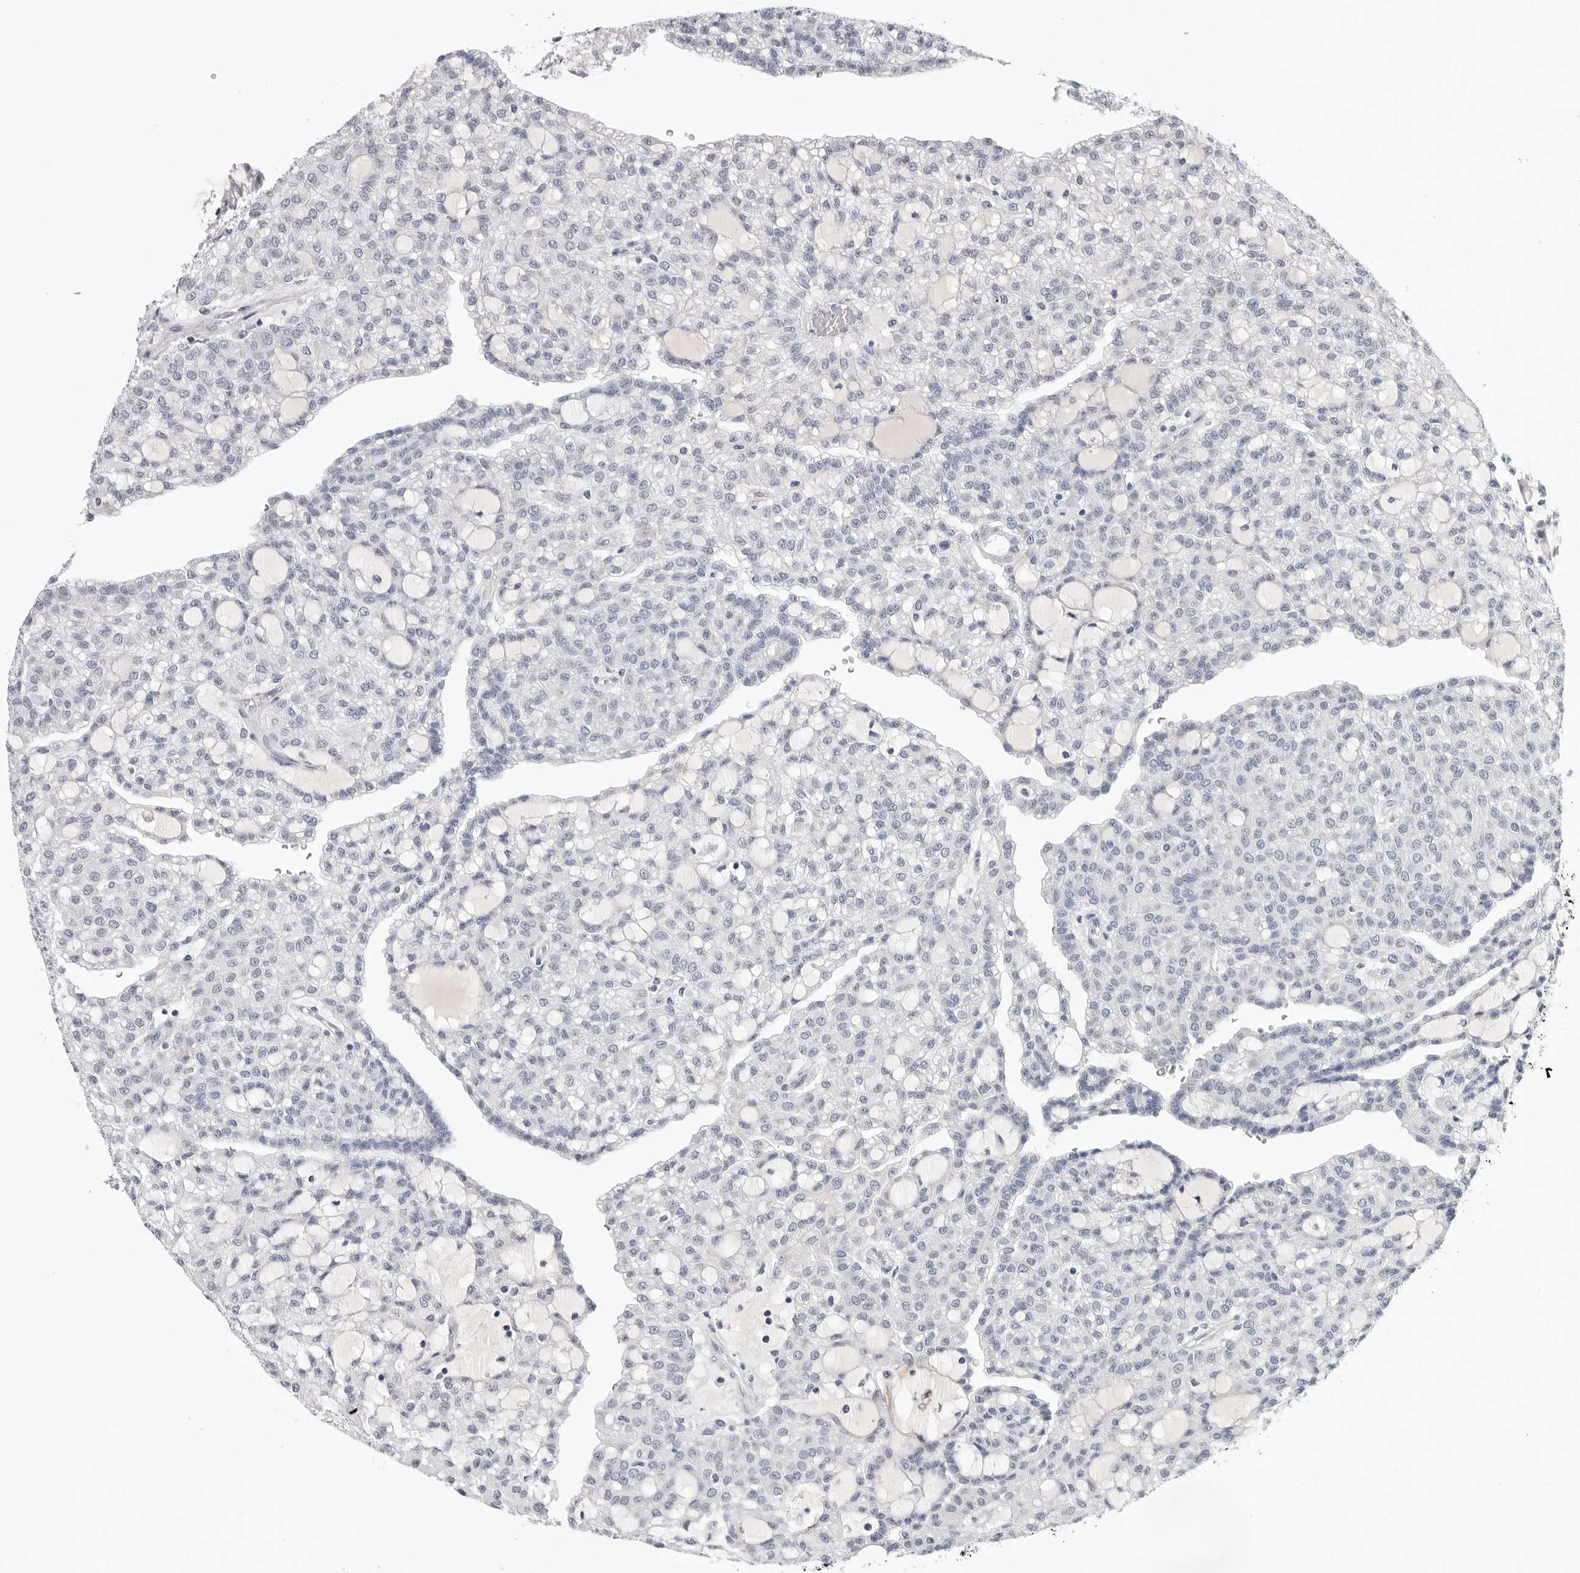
{"staining": {"intensity": "negative", "quantity": "none", "location": "none"}, "tissue": "renal cancer", "cell_type": "Tumor cells", "image_type": "cancer", "snomed": [{"axis": "morphology", "description": "Adenocarcinoma, NOS"}, {"axis": "topography", "description": "Kidney"}], "caption": "Tumor cells are negative for brown protein staining in renal cancer.", "gene": "ZNF502", "patient": {"sex": "male", "age": 63}}